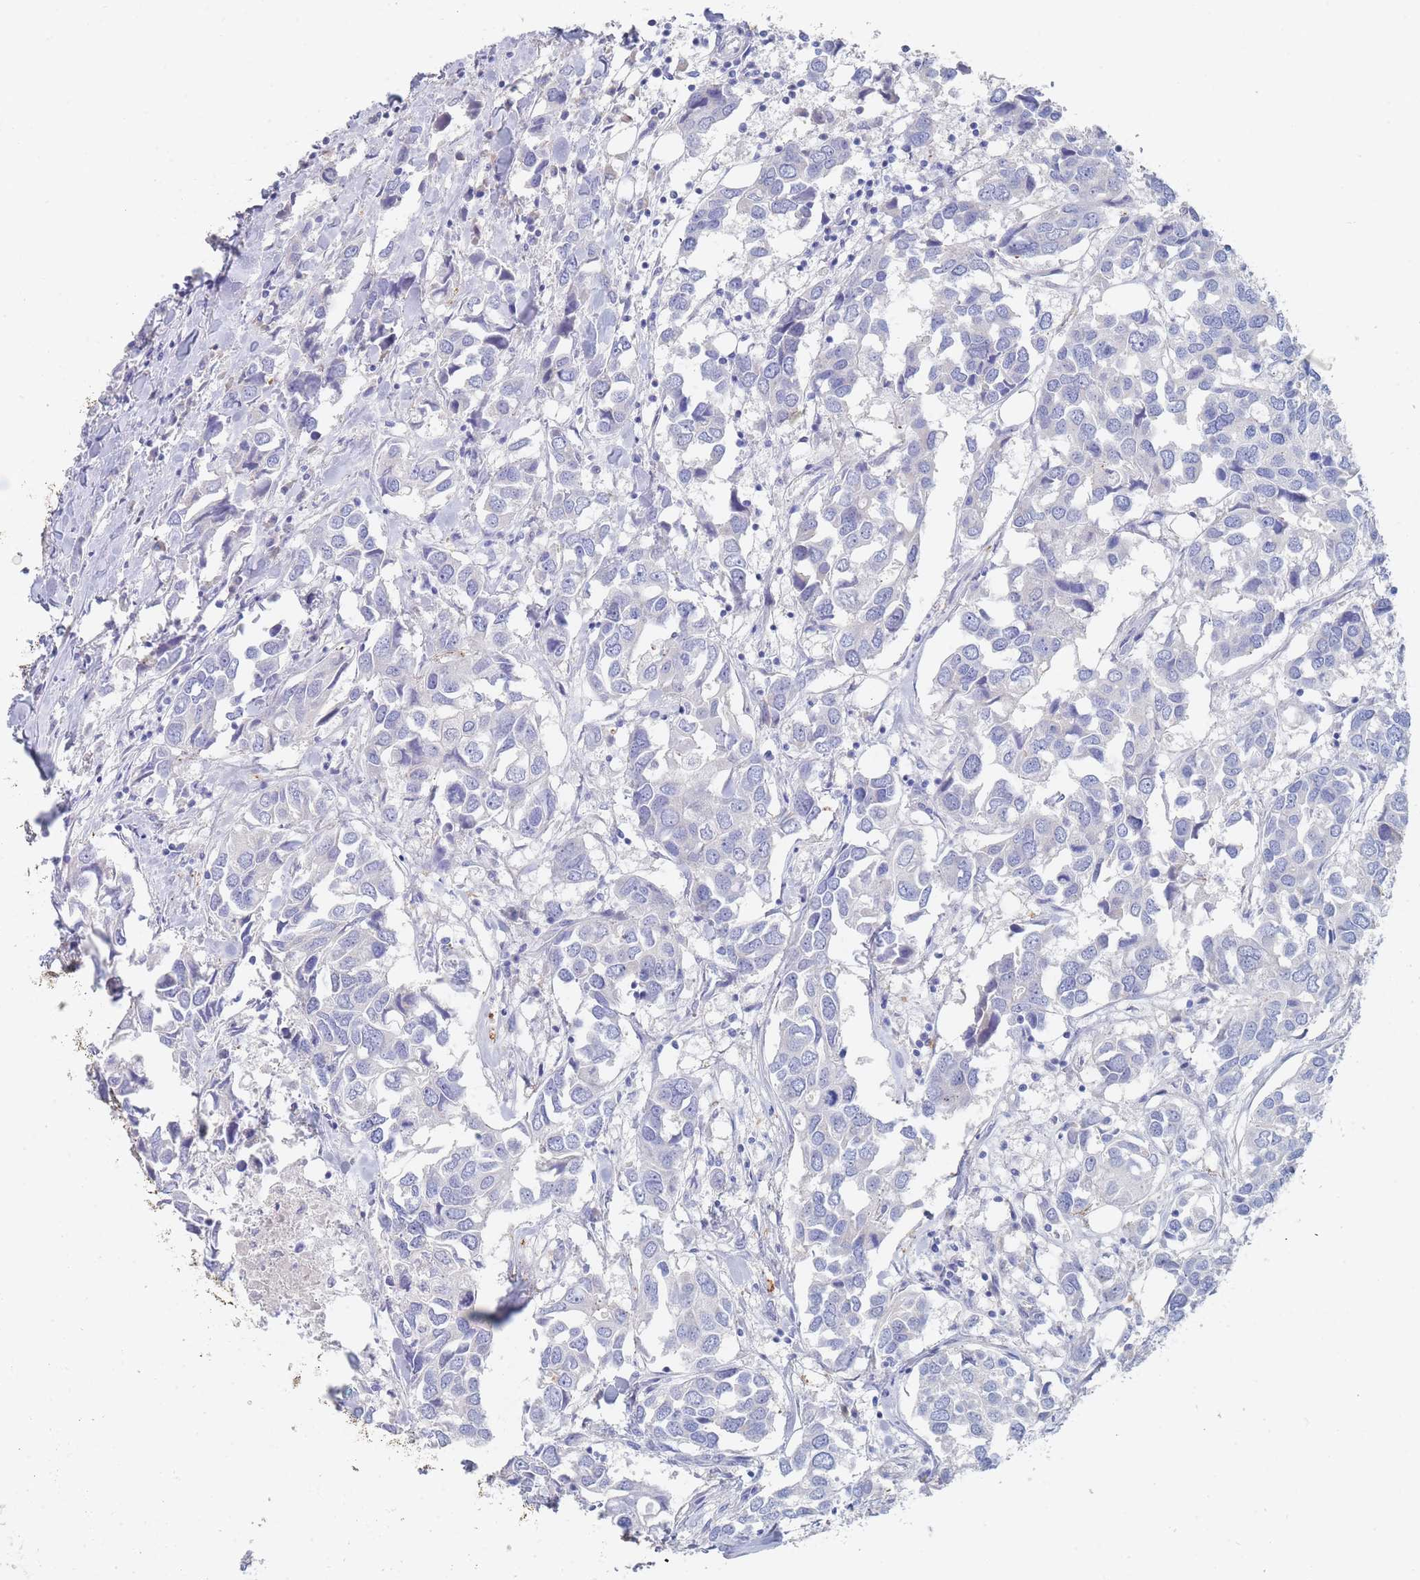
{"staining": {"intensity": "negative", "quantity": "none", "location": "none"}, "tissue": "breast cancer", "cell_type": "Tumor cells", "image_type": "cancer", "snomed": [{"axis": "morphology", "description": "Duct carcinoma"}, {"axis": "topography", "description": "Breast"}], "caption": "Tumor cells show no significant protein expression in breast infiltrating ductal carcinoma.", "gene": "SLC25A35", "patient": {"sex": "female", "age": 83}}